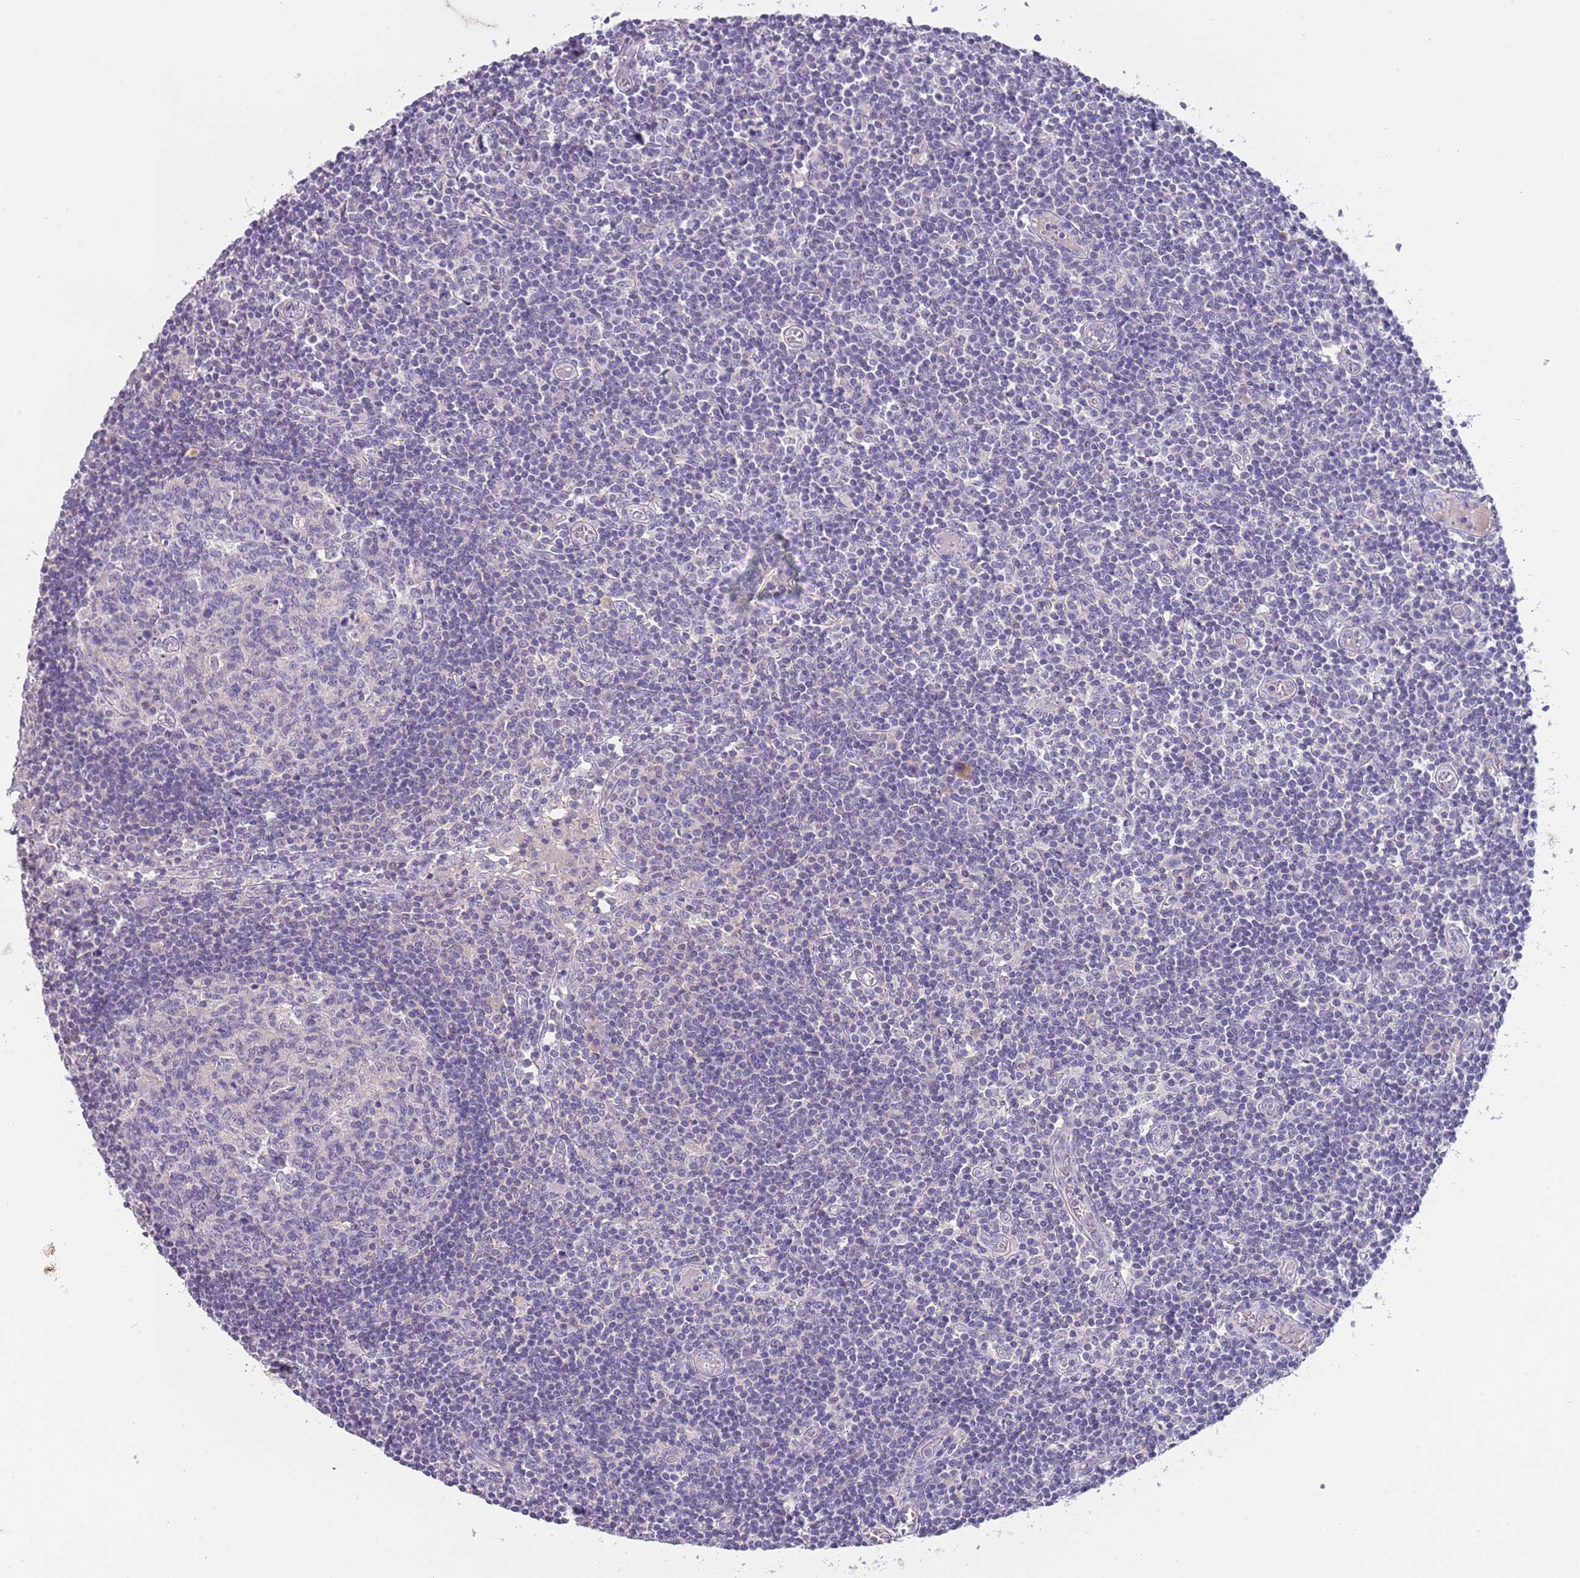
{"staining": {"intensity": "negative", "quantity": "none", "location": "none"}, "tissue": "lymph node", "cell_type": "Germinal center cells", "image_type": "normal", "snomed": [{"axis": "morphology", "description": "Normal tissue, NOS"}, {"axis": "topography", "description": "Lymph node"}], "caption": "A high-resolution histopathology image shows immunohistochemistry (IHC) staining of benign lymph node, which displays no significant positivity in germinal center cells. (DAB (3,3'-diaminobenzidine) IHC with hematoxylin counter stain).", "gene": "CFAP73", "patient": {"sex": "female", "age": 55}}